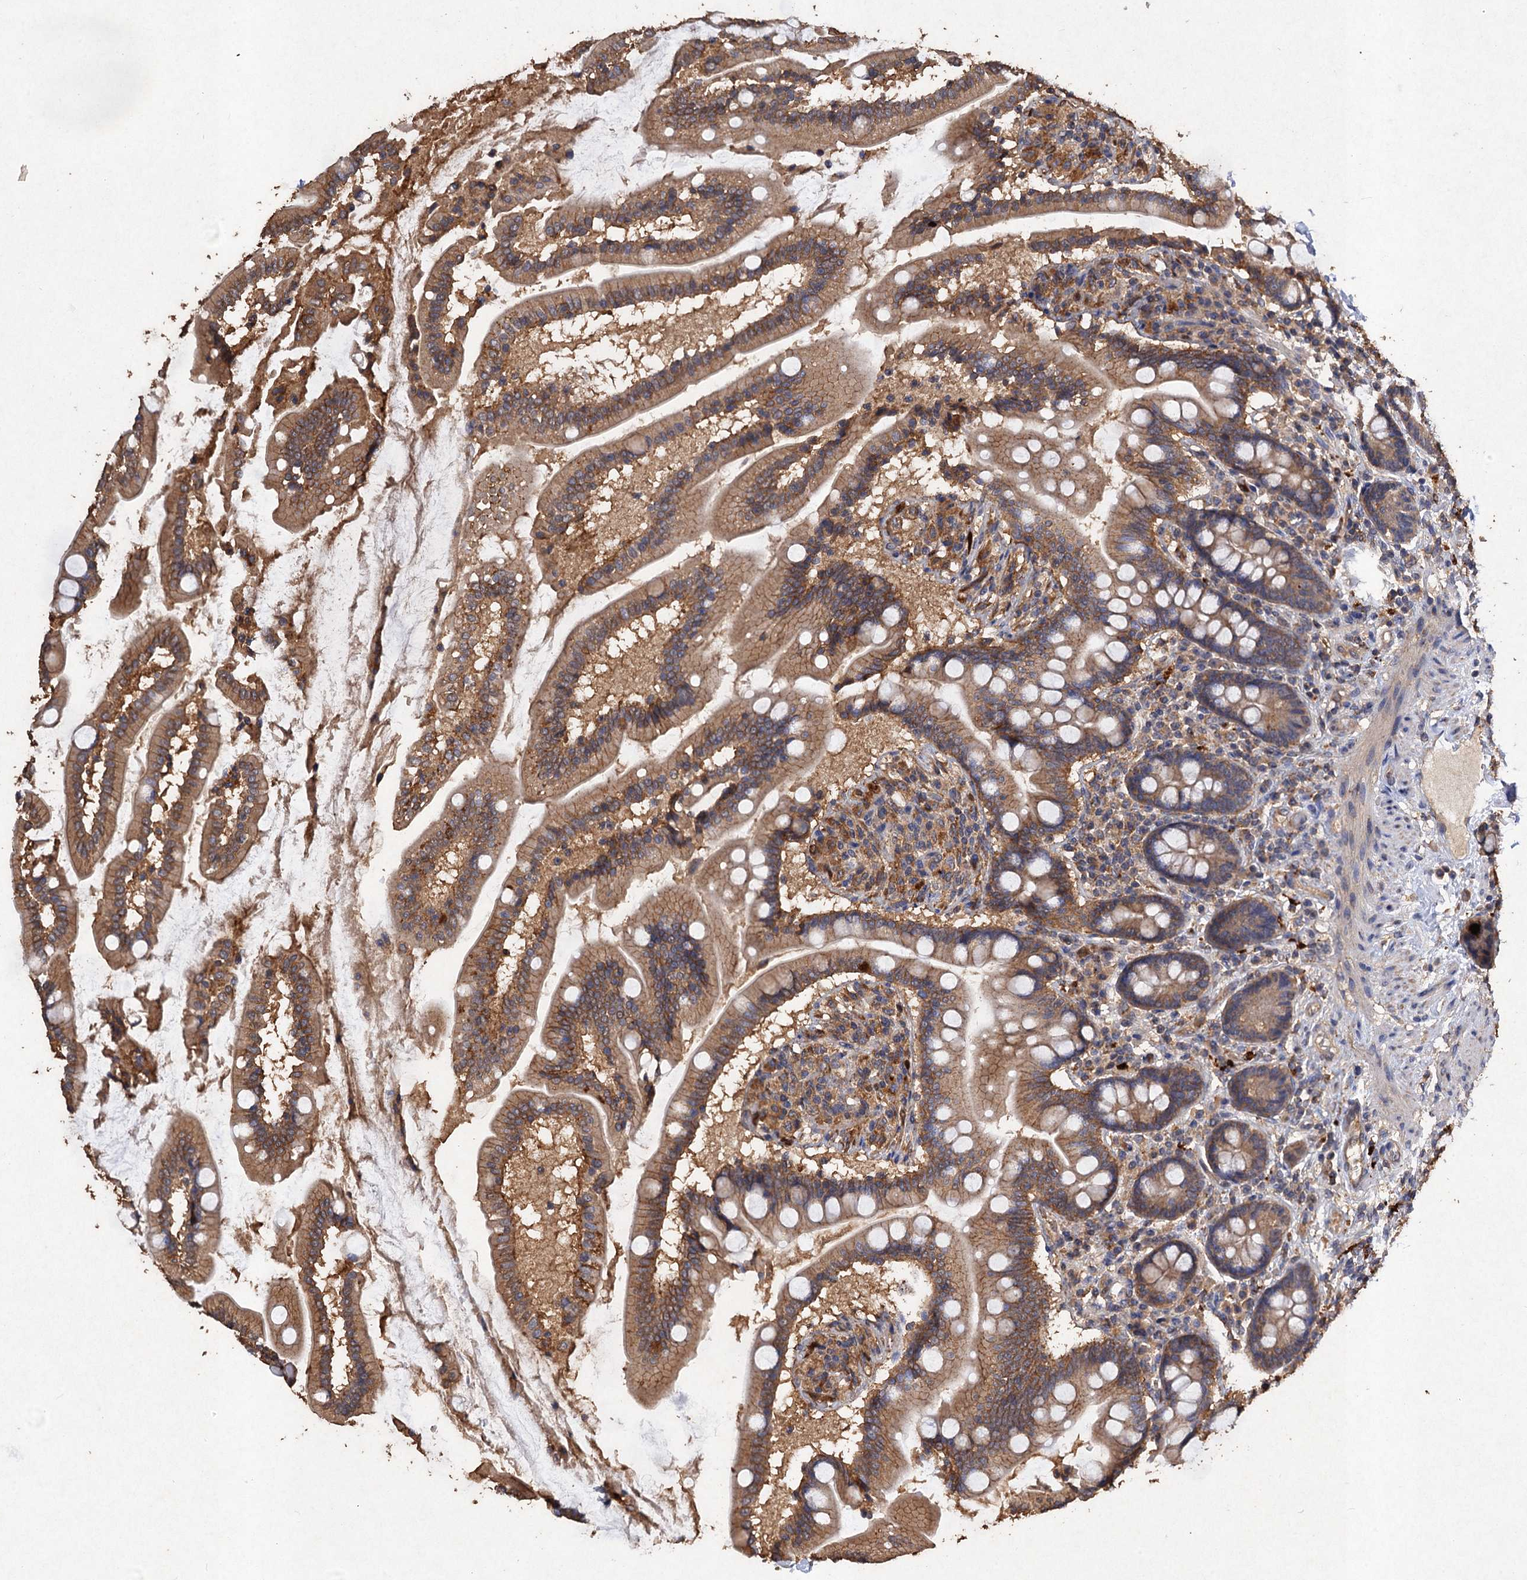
{"staining": {"intensity": "moderate", "quantity": ">75%", "location": "cytoplasmic/membranous"}, "tissue": "small intestine", "cell_type": "Glandular cells", "image_type": "normal", "snomed": [{"axis": "morphology", "description": "Normal tissue, NOS"}, {"axis": "topography", "description": "Small intestine"}], "caption": "Immunohistochemical staining of unremarkable small intestine exhibits medium levels of moderate cytoplasmic/membranous expression in approximately >75% of glandular cells. The protein of interest is shown in brown color, while the nuclei are stained blue.", "gene": "SCUBE3", "patient": {"sex": "female", "age": 64}}